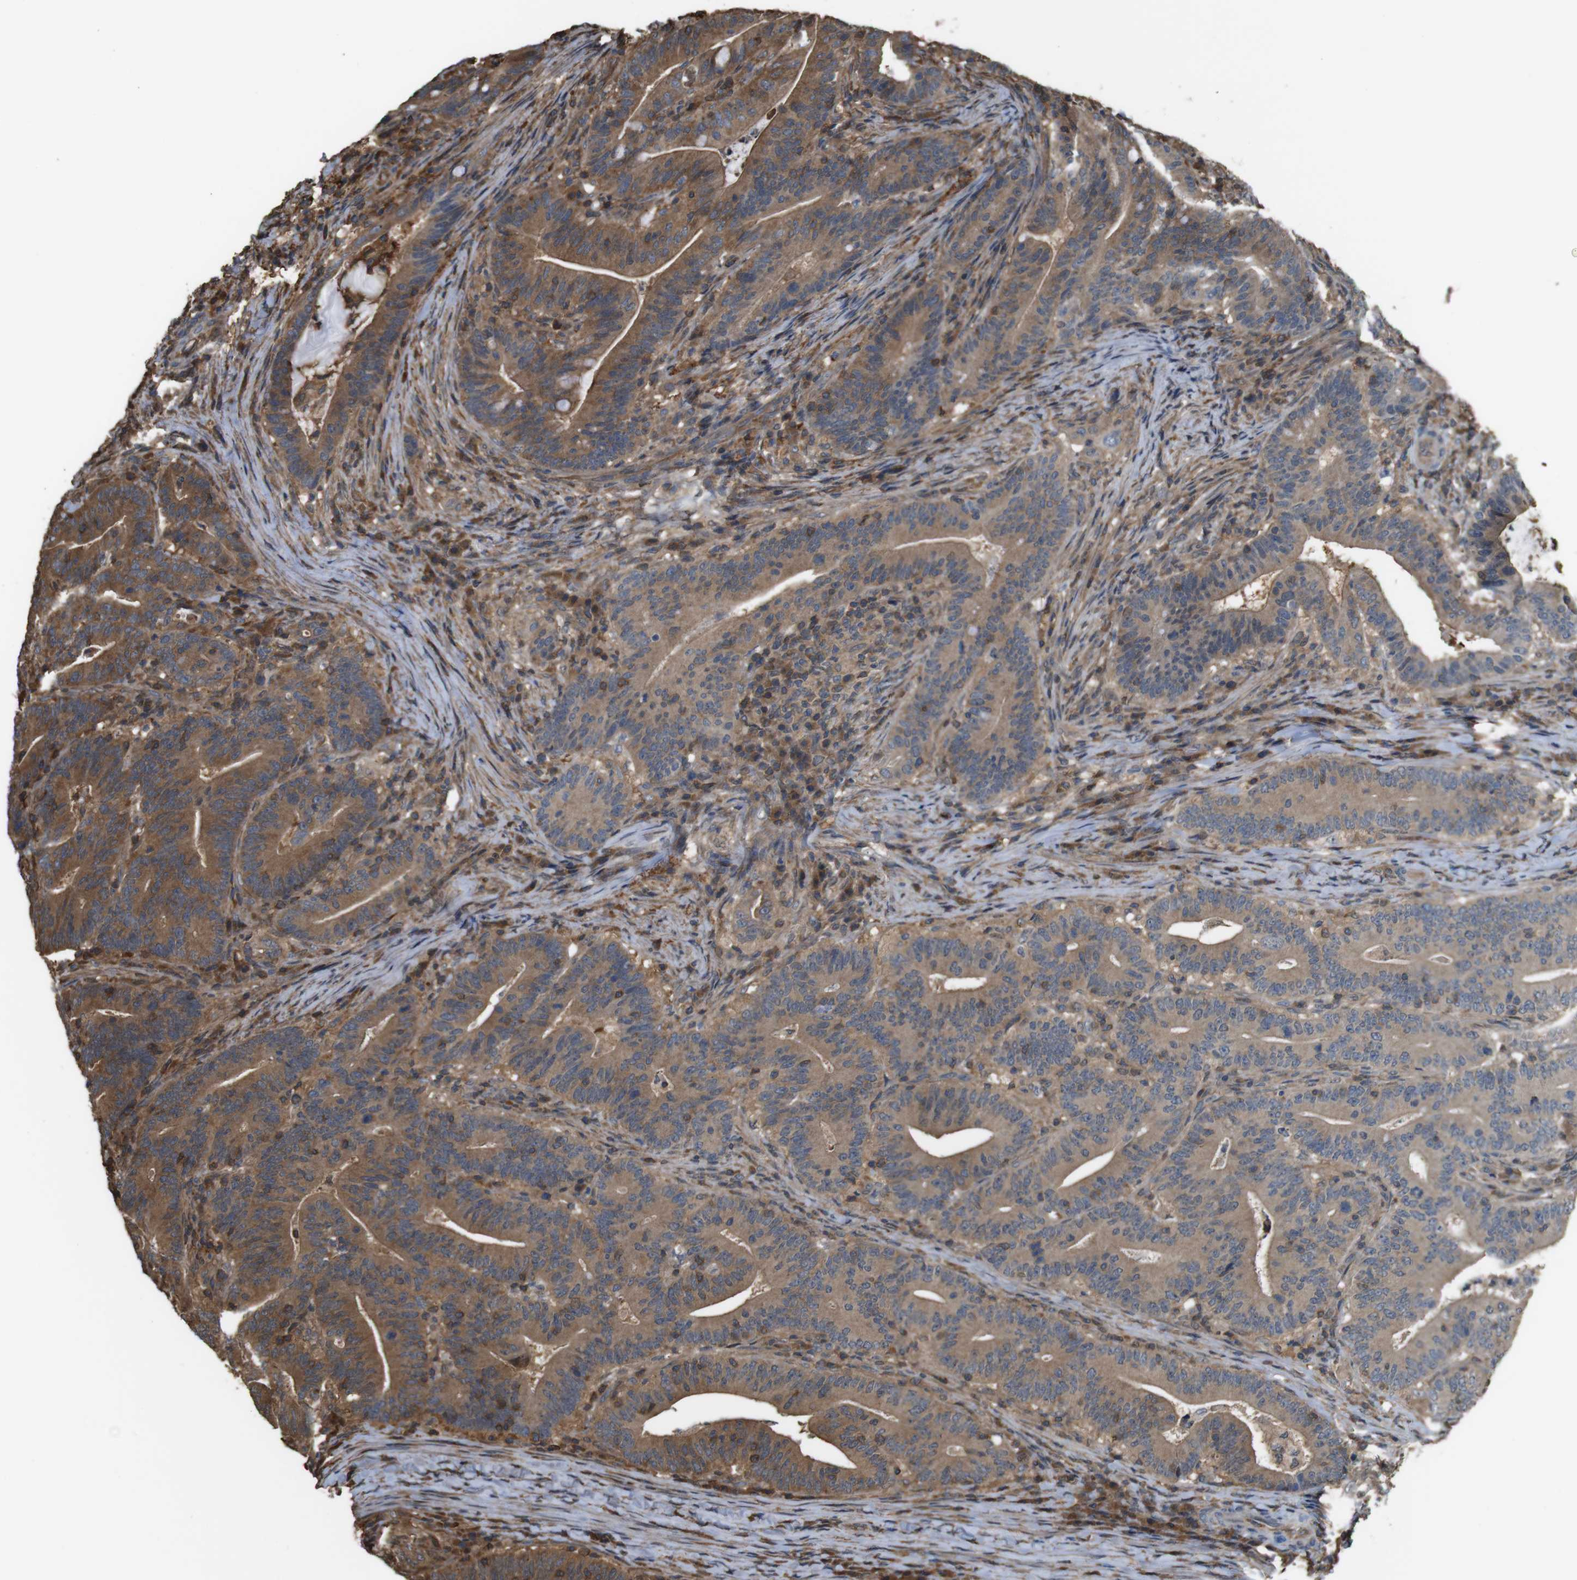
{"staining": {"intensity": "moderate", "quantity": ">75%", "location": "cytoplasmic/membranous"}, "tissue": "colorectal cancer", "cell_type": "Tumor cells", "image_type": "cancer", "snomed": [{"axis": "morphology", "description": "Normal tissue, NOS"}, {"axis": "morphology", "description": "Adenocarcinoma, NOS"}, {"axis": "topography", "description": "Colon"}], "caption": "A medium amount of moderate cytoplasmic/membranous expression is identified in about >75% of tumor cells in adenocarcinoma (colorectal) tissue.", "gene": "ARHGDIA", "patient": {"sex": "female", "age": 66}}